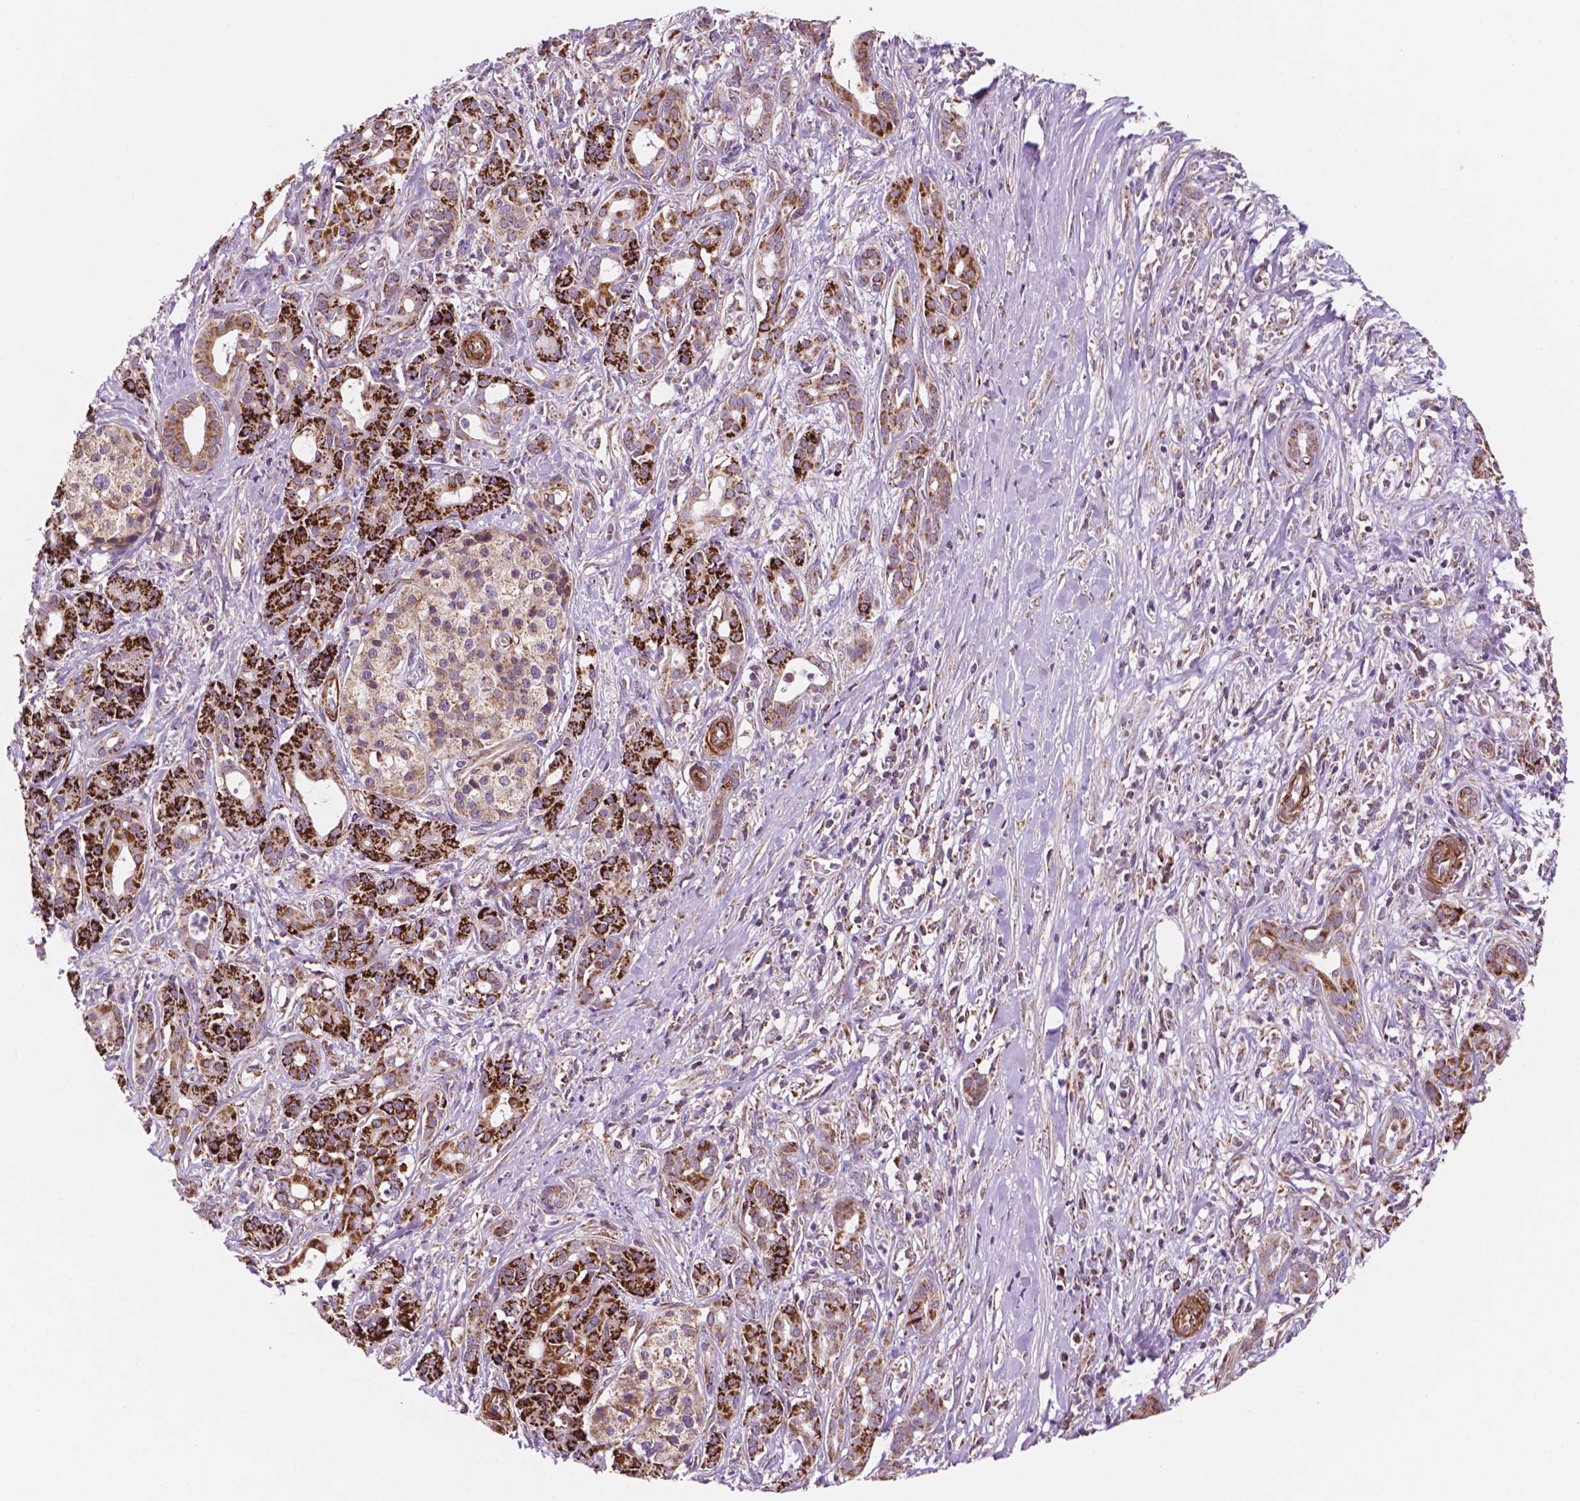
{"staining": {"intensity": "strong", "quantity": ">75%", "location": "cytoplasmic/membranous"}, "tissue": "pancreatic cancer", "cell_type": "Tumor cells", "image_type": "cancer", "snomed": [{"axis": "morphology", "description": "Adenocarcinoma, NOS"}, {"axis": "topography", "description": "Pancreas"}], "caption": "Immunohistochemistry of human pancreatic cancer shows high levels of strong cytoplasmic/membranous expression in approximately >75% of tumor cells.", "gene": "GEMIN4", "patient": {"sex": "male", "age": 61}}